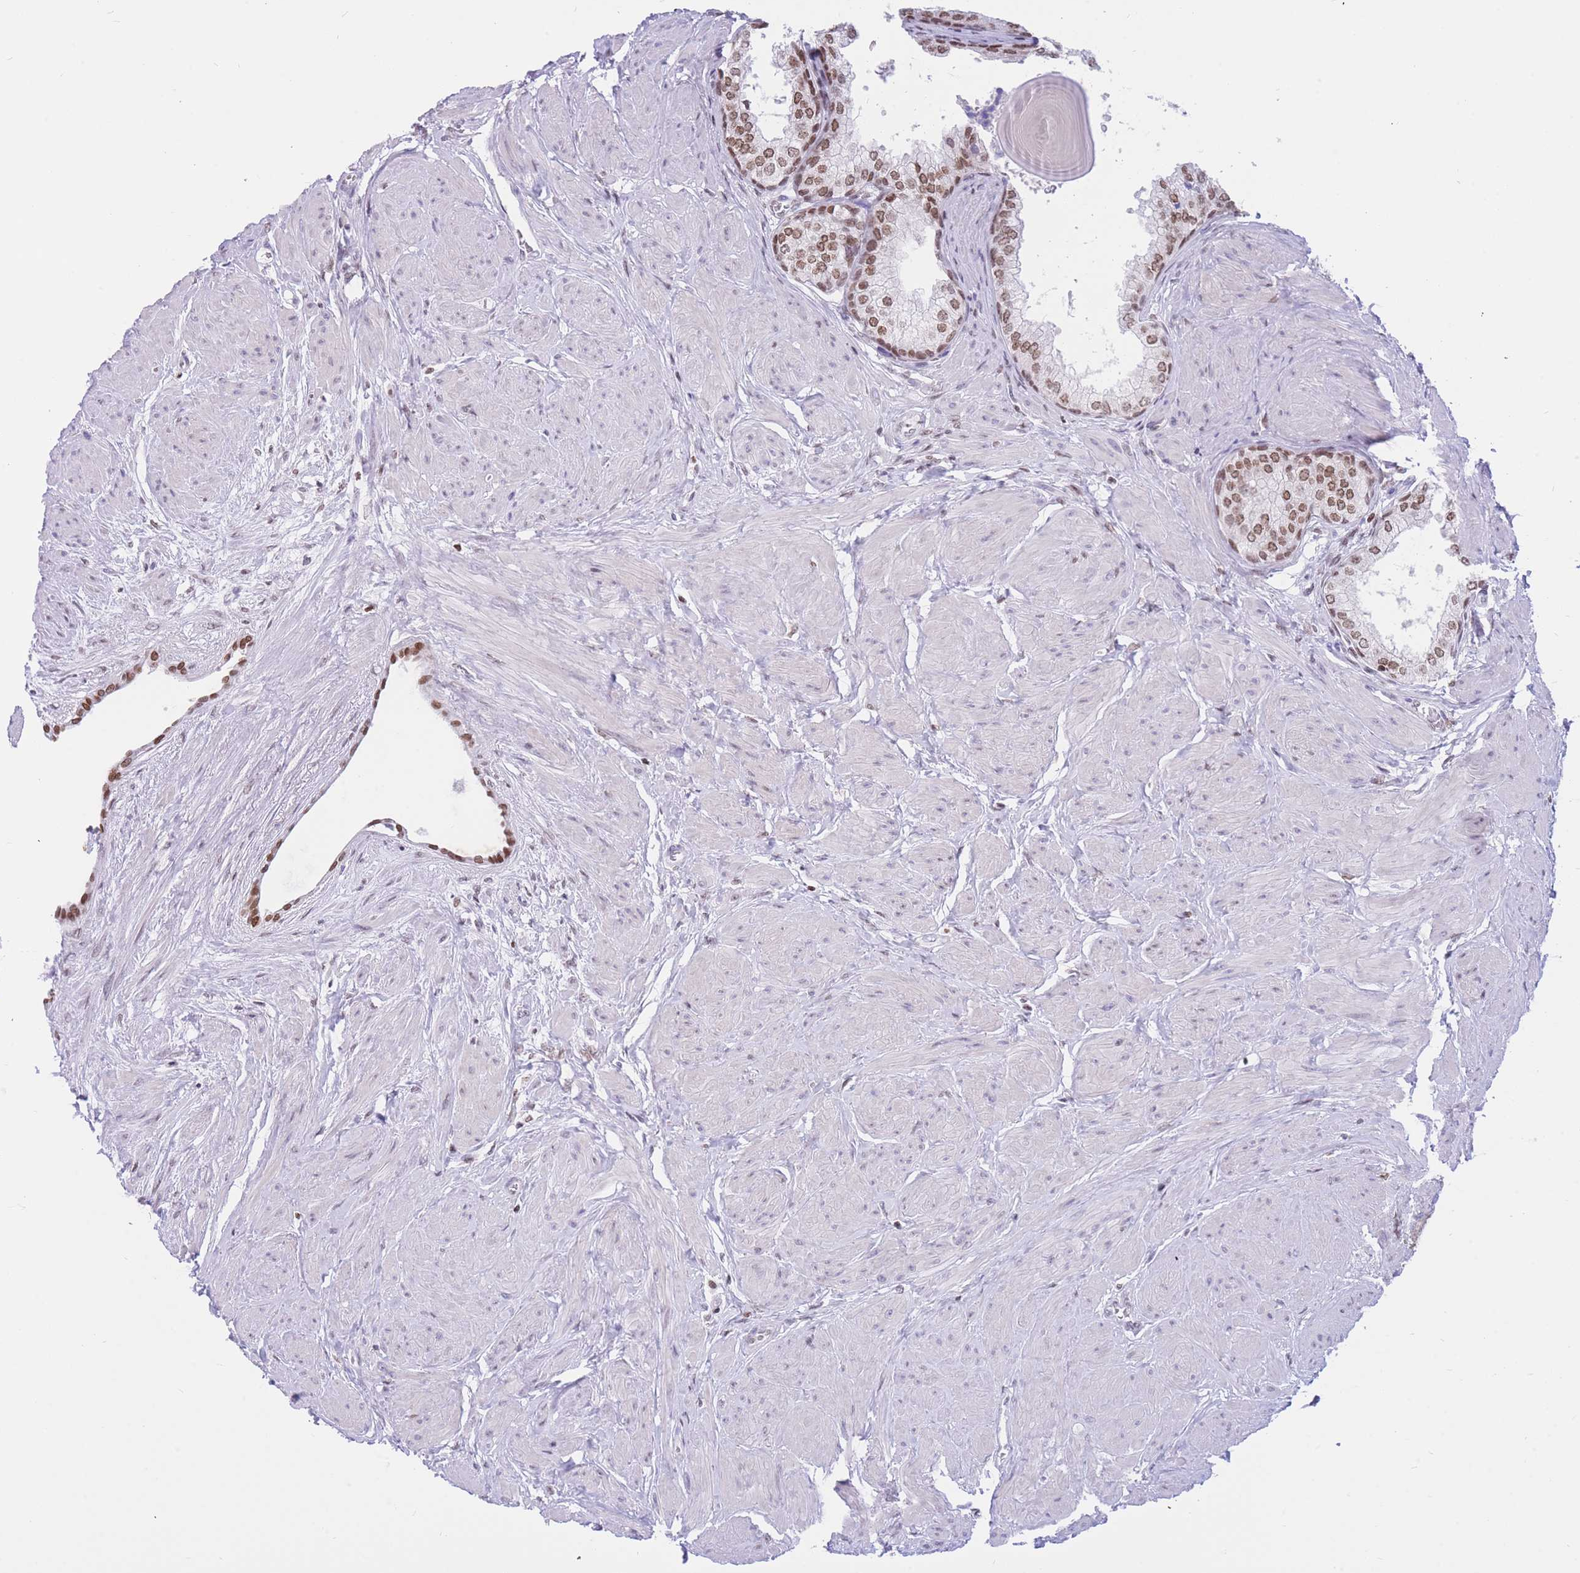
{"staining": {"intensity": "moderate", "quantity": ">75%", "location": "nuclear"}, "tissue": "prostate", "cell_type": "Glandular cells", "image_type": "normal", "snomed": [{"axis": "morphology", "description": "Normal tissue, NOS"}, {"axis": "topography", "description": "Prostate"}], "caption": "IHC micrograph of unremarkable prostate: human prostate stained using immunohistochemistry demonstrates medium levels of moderate protein expression localized specifically in the nuclear of glandular cells, appearing as a nuclear brown color.", "gene": "HMGN1", "patient": {"sex": "male", "age": 48}}